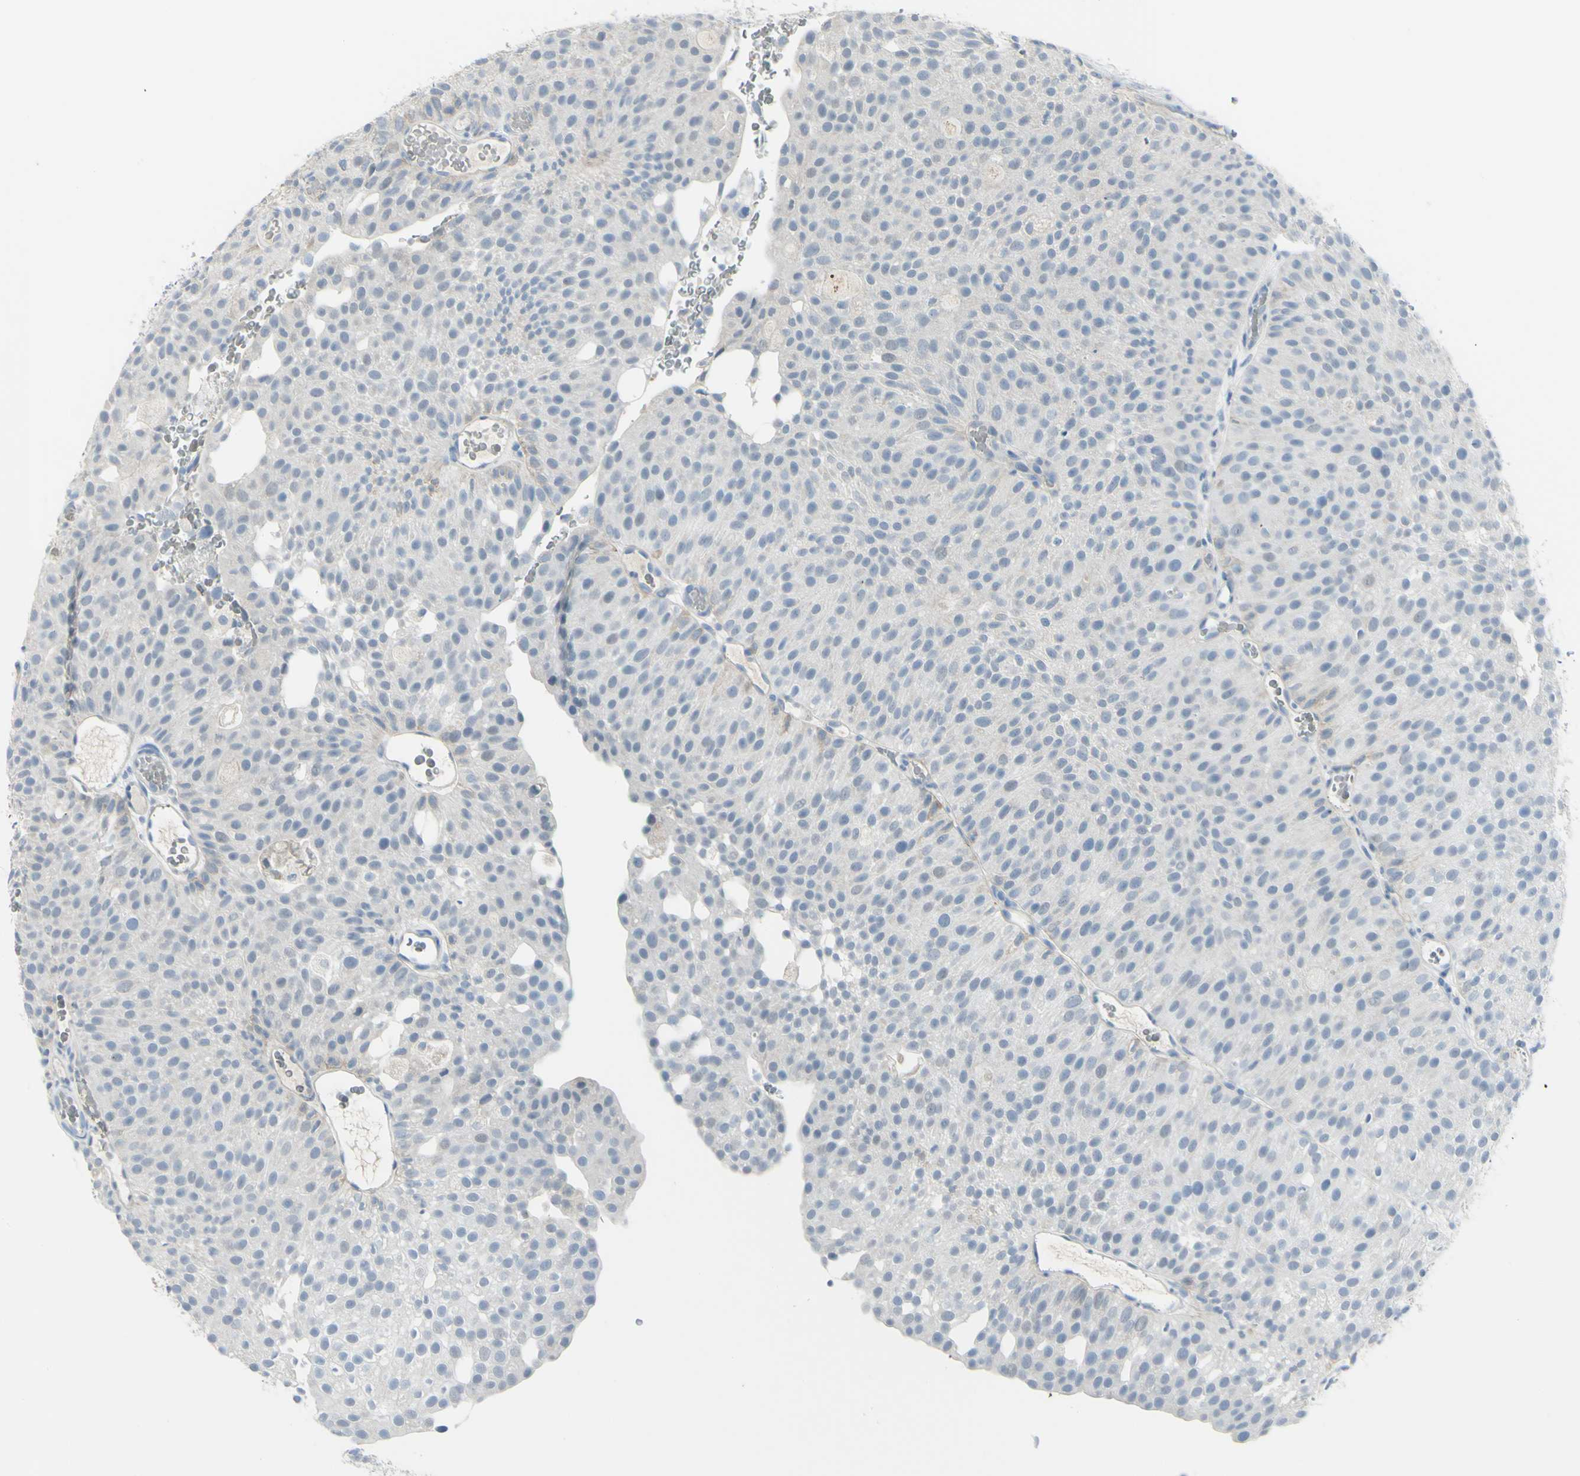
{"staining": {"intensity": "weak", "quantity": "<25%", "location": "cytoplasmic/membranous"}, "tissue": "urothelial cancer", "cell_type": "Tumor cells", "image_type": "cancer", "snomed": [{"axis": "morphology", "description": "Urothelial carcinoma, Low grade"}, {"axis": "topography", "description": "Urinary bladder"}], "caption": "DAB (3,3'-diaminobenzidine) immunohistochemical staining of human urothelial carcinoma (low-grade) displays no significant expression in tumor cells. (IHC, brightfield microscopy, high magnification).", "gene": "ZNF557", "patient": {"sex": "male", "age": 78}}